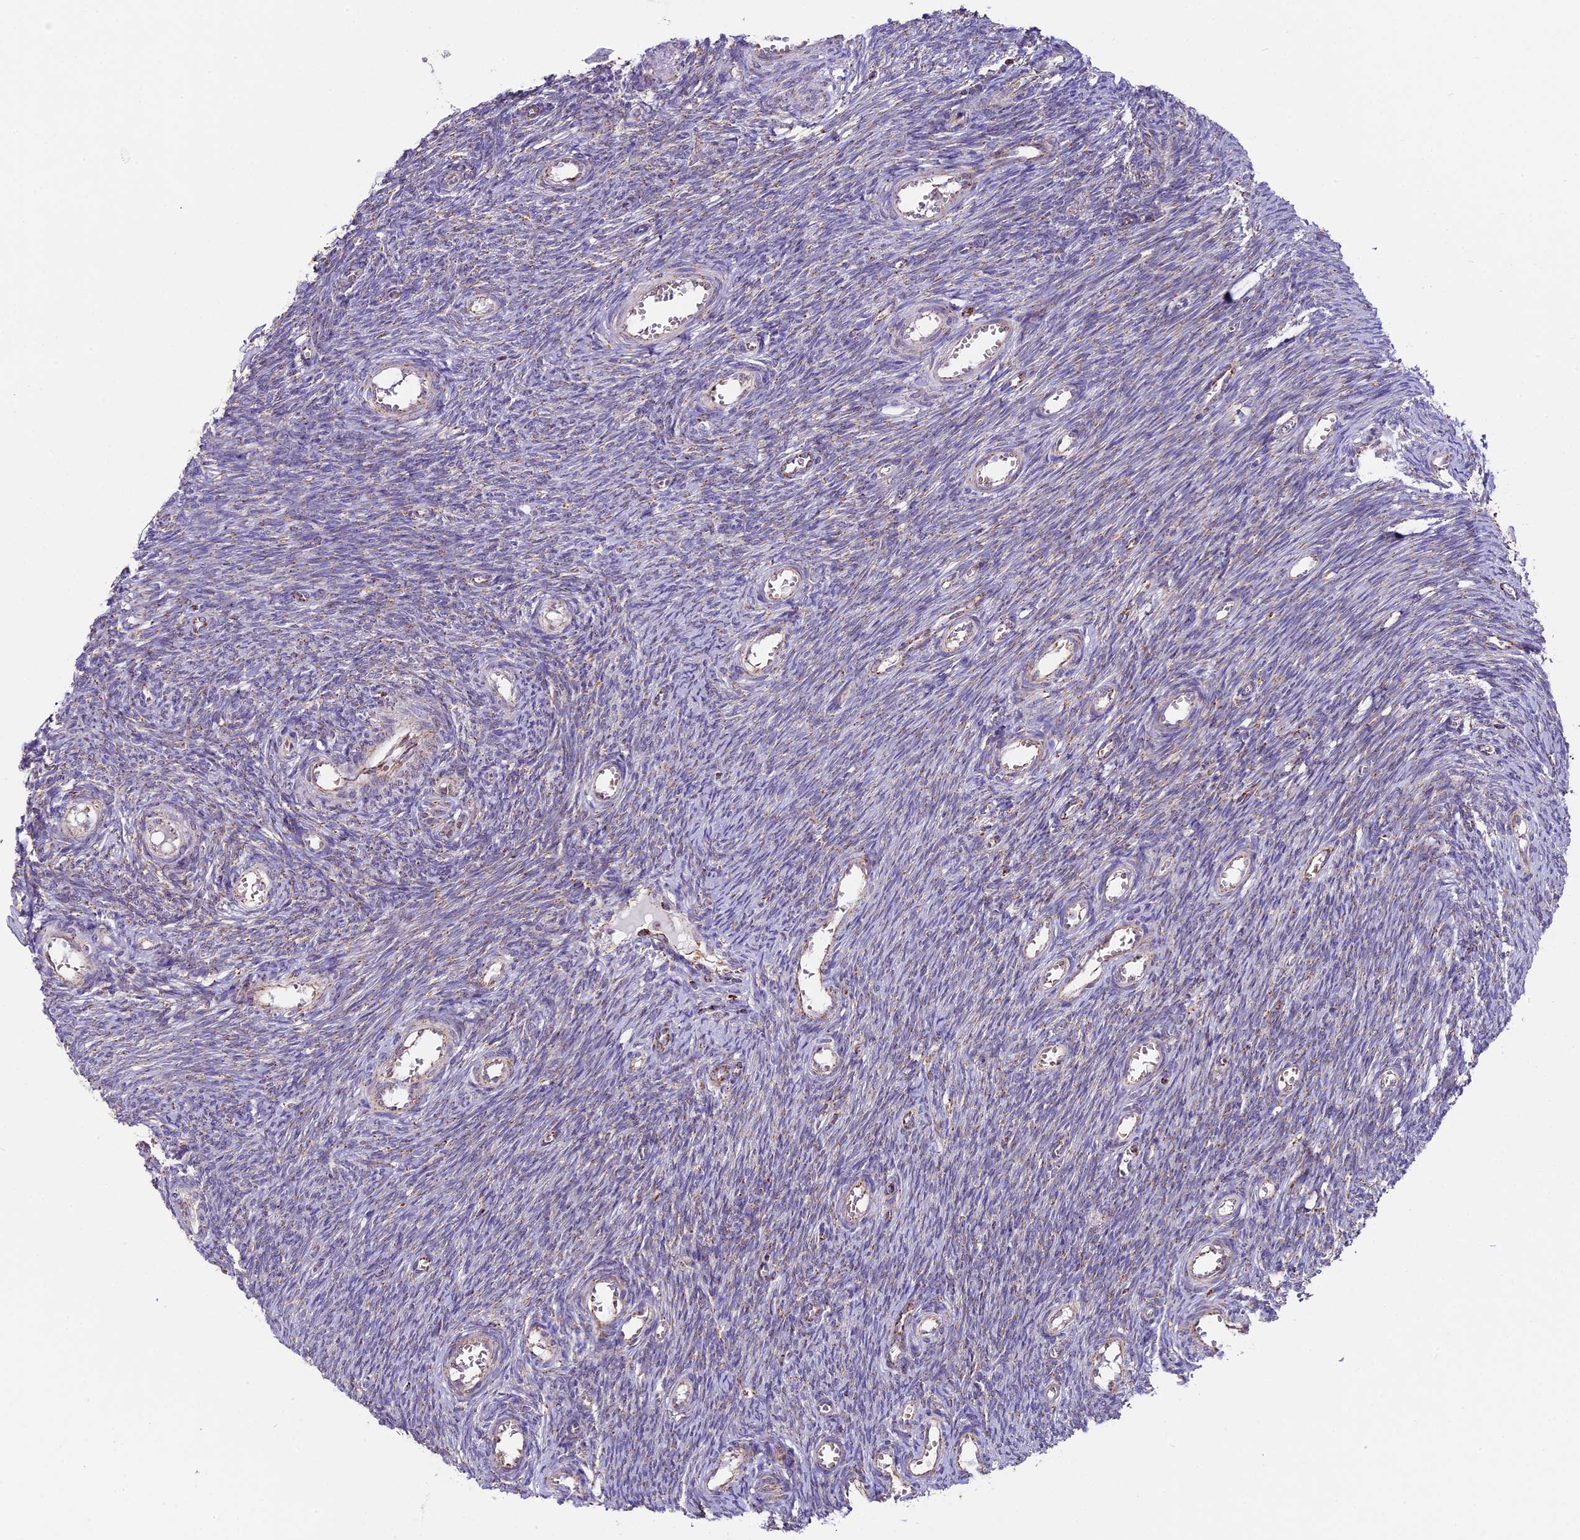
{"staining": {"intensity": "moderate", "quantity": ">75%", "location": "cytoplasmic/membranous"}, "tissue": "ovary", "cell_type": "Follicle cells", "image_type": "normal", "snomed": [{"axis": "morphology", "description": "Normal tissue, NOS"}, {"axis": "topography", "description": "Ovary"}], "caption": "High-magnification brightfield microscopy of benign ovary stained with DAB (brown) and counterstained with hematoxylin (blue). follicle cells exhibit moderate cytoplasmic/membranous staining is appreciated in approximately>75% of cells. The staining is performed using DAB (3,3'-diaminobenzidine) brown chromogen to label protein expression. The nuclei are counter-stained blue using hematoxylin.", "gene": "NDUFA8", "patient": {"sex": "female", "age": 44}}